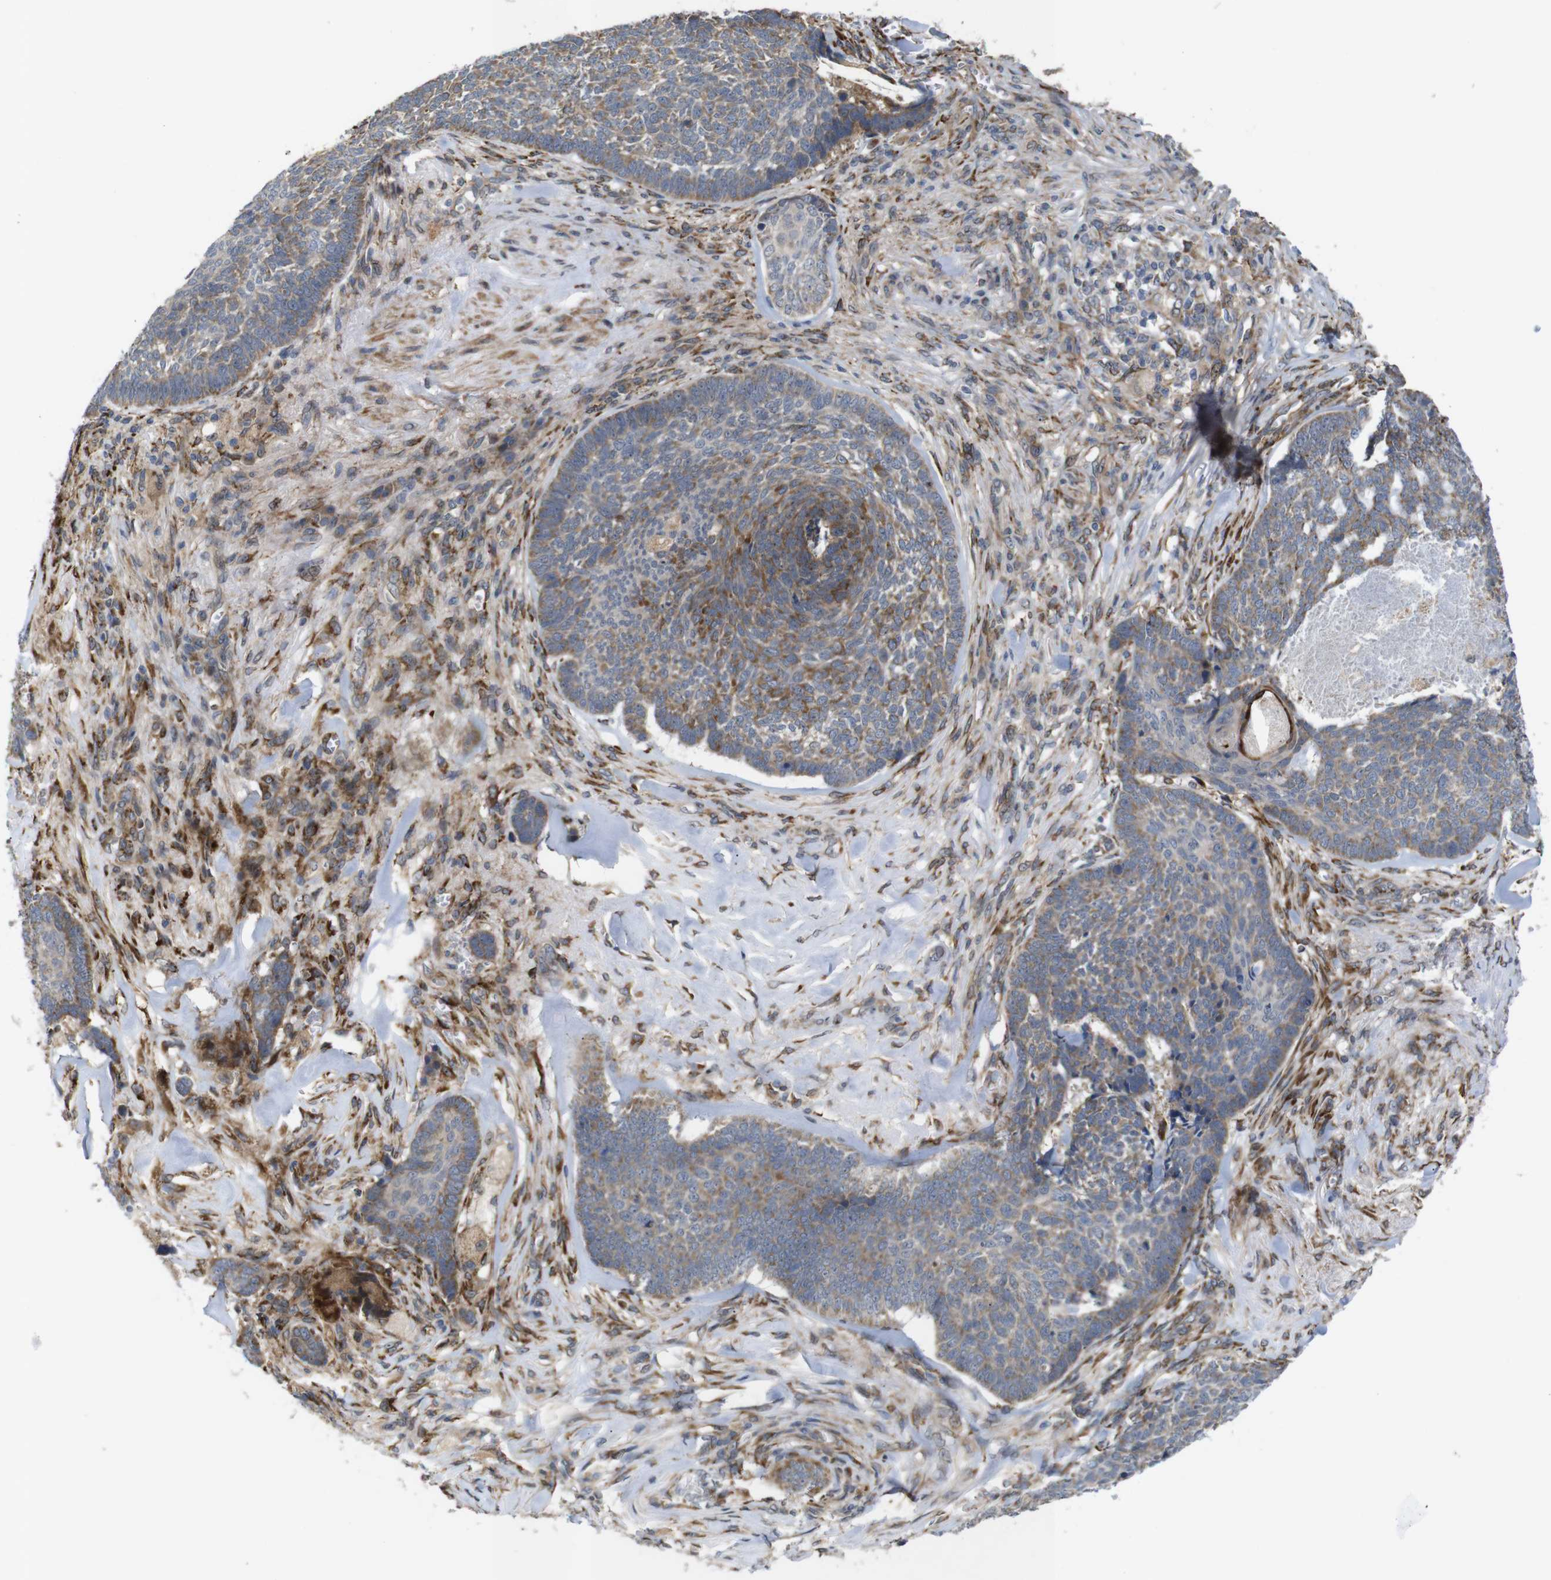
{"staining": {"intensity": "weak", "quantity": ">75%", "location": "cytoplasmic/membranous"}, "tissue": "skin cancer", "cell_type": "Tumor cells", "image_type": "cancer", "snomed": [{"axis": "morphology", "description": "Basal cell carcinoma"}, {"axis": "topography", "description": "Skin"}], "caption": "Skin cancer (basal cell carcinoma) tissue shows weak cytoplasmic/membranous expression in about >75% of tumor cells (brown staining indicates protein expression, while blue staining denotes nuclei).", "gene": "P3H2", "patient": {"sex": "male", "age": 84}}